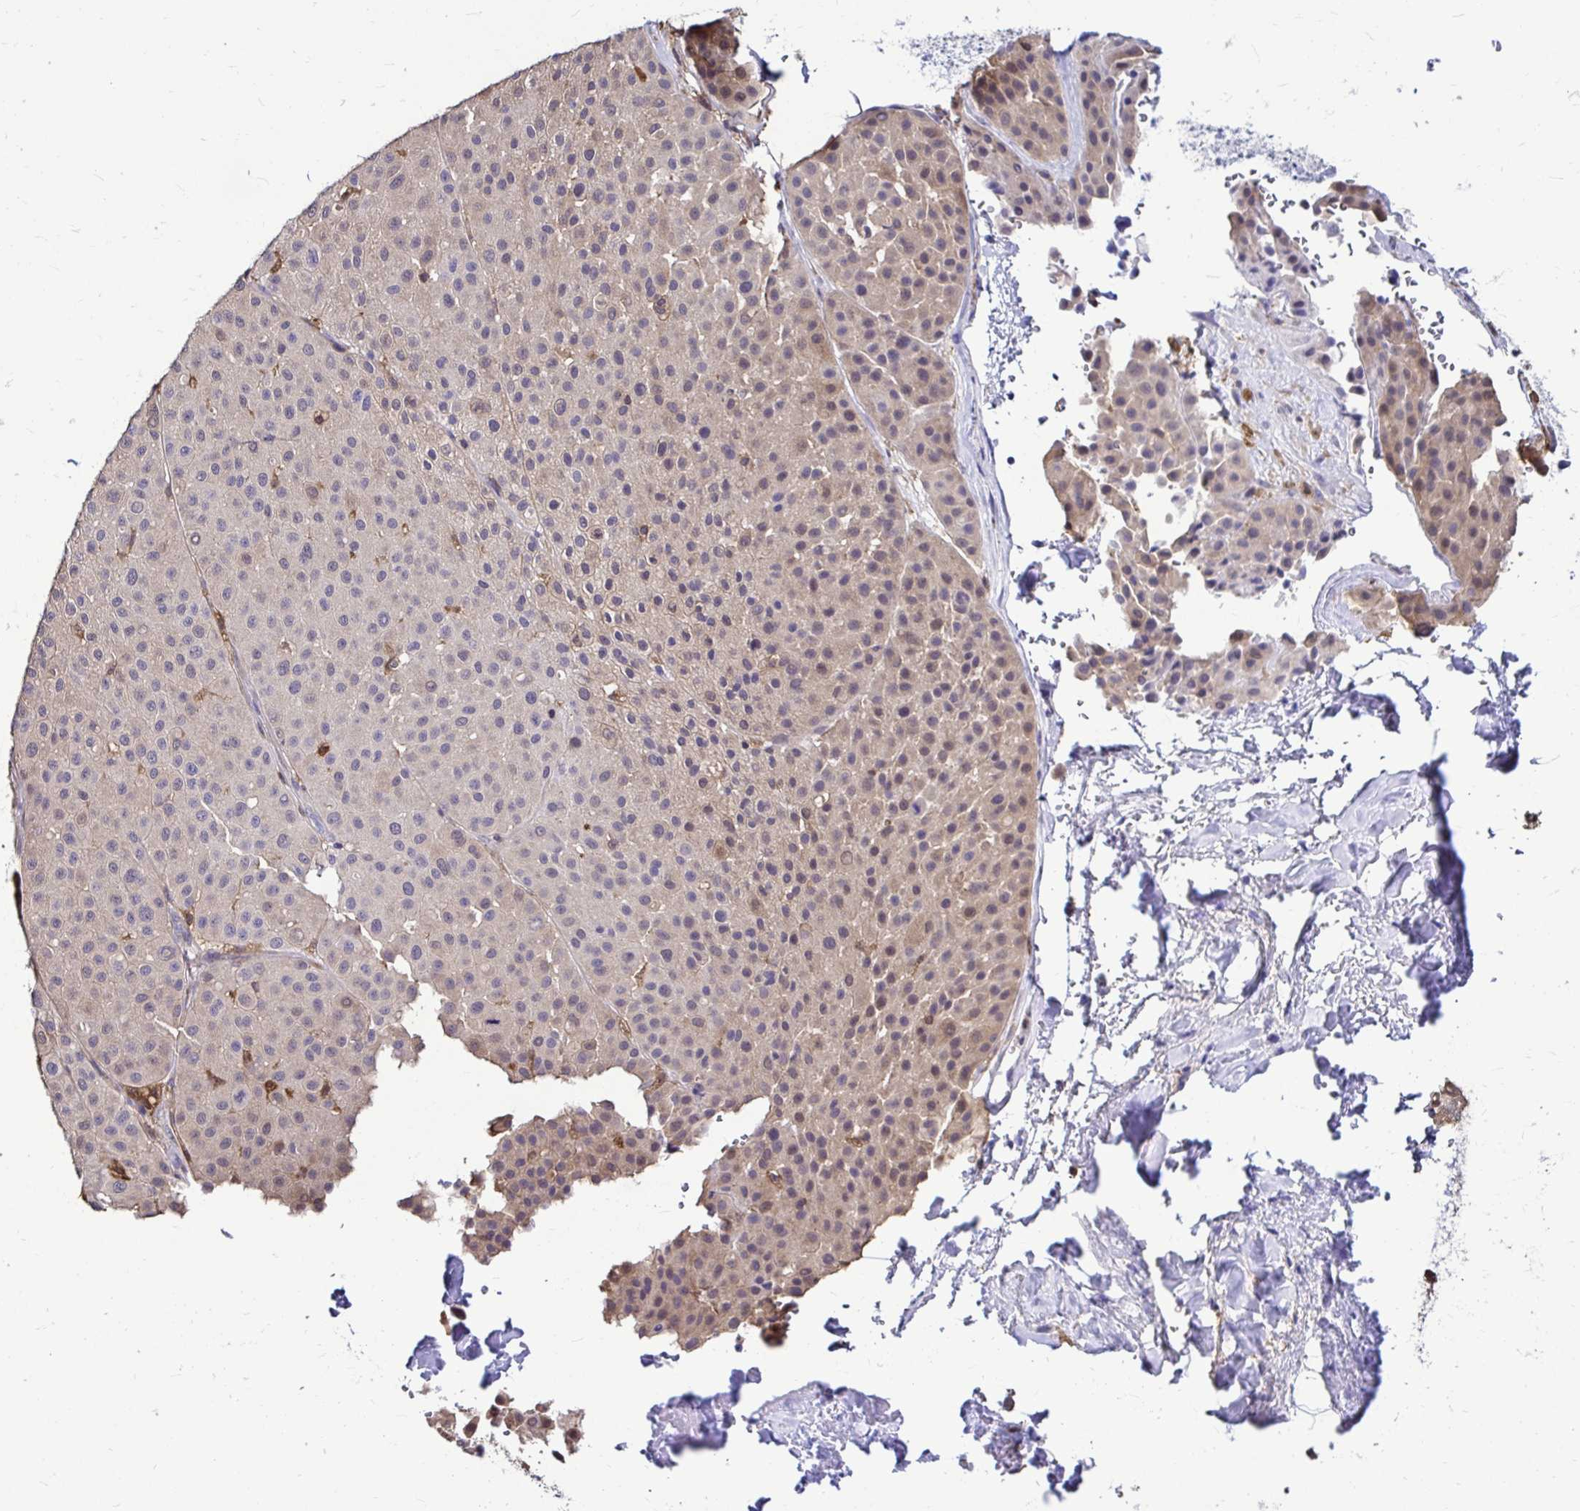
{"staining": {"intensity": "weak", "quantity": "25%-75%", "location": "cytoplasmic/membranous,nuclear"}, "tissue": "melanoma", "cell_type": "Tumor cells", "image_type": "cancer", "snomed": [{"axis": "morphology", "description": "Malignant melanoma, Metastatic site"}, {"axis": "topography", "description": "Smooth muscle"}], "caption": "An immunohistochemistry image of neoplastic tissue is shown. Protein staining in brown shows weak cytoplasmic/membranous and nuclear positivity in melanoma within tumor cells. (DAB IHC with brightfield microscopy, high magnification).", "gene": "IDH1", "patient": {"sex": "male", "age": 41}}